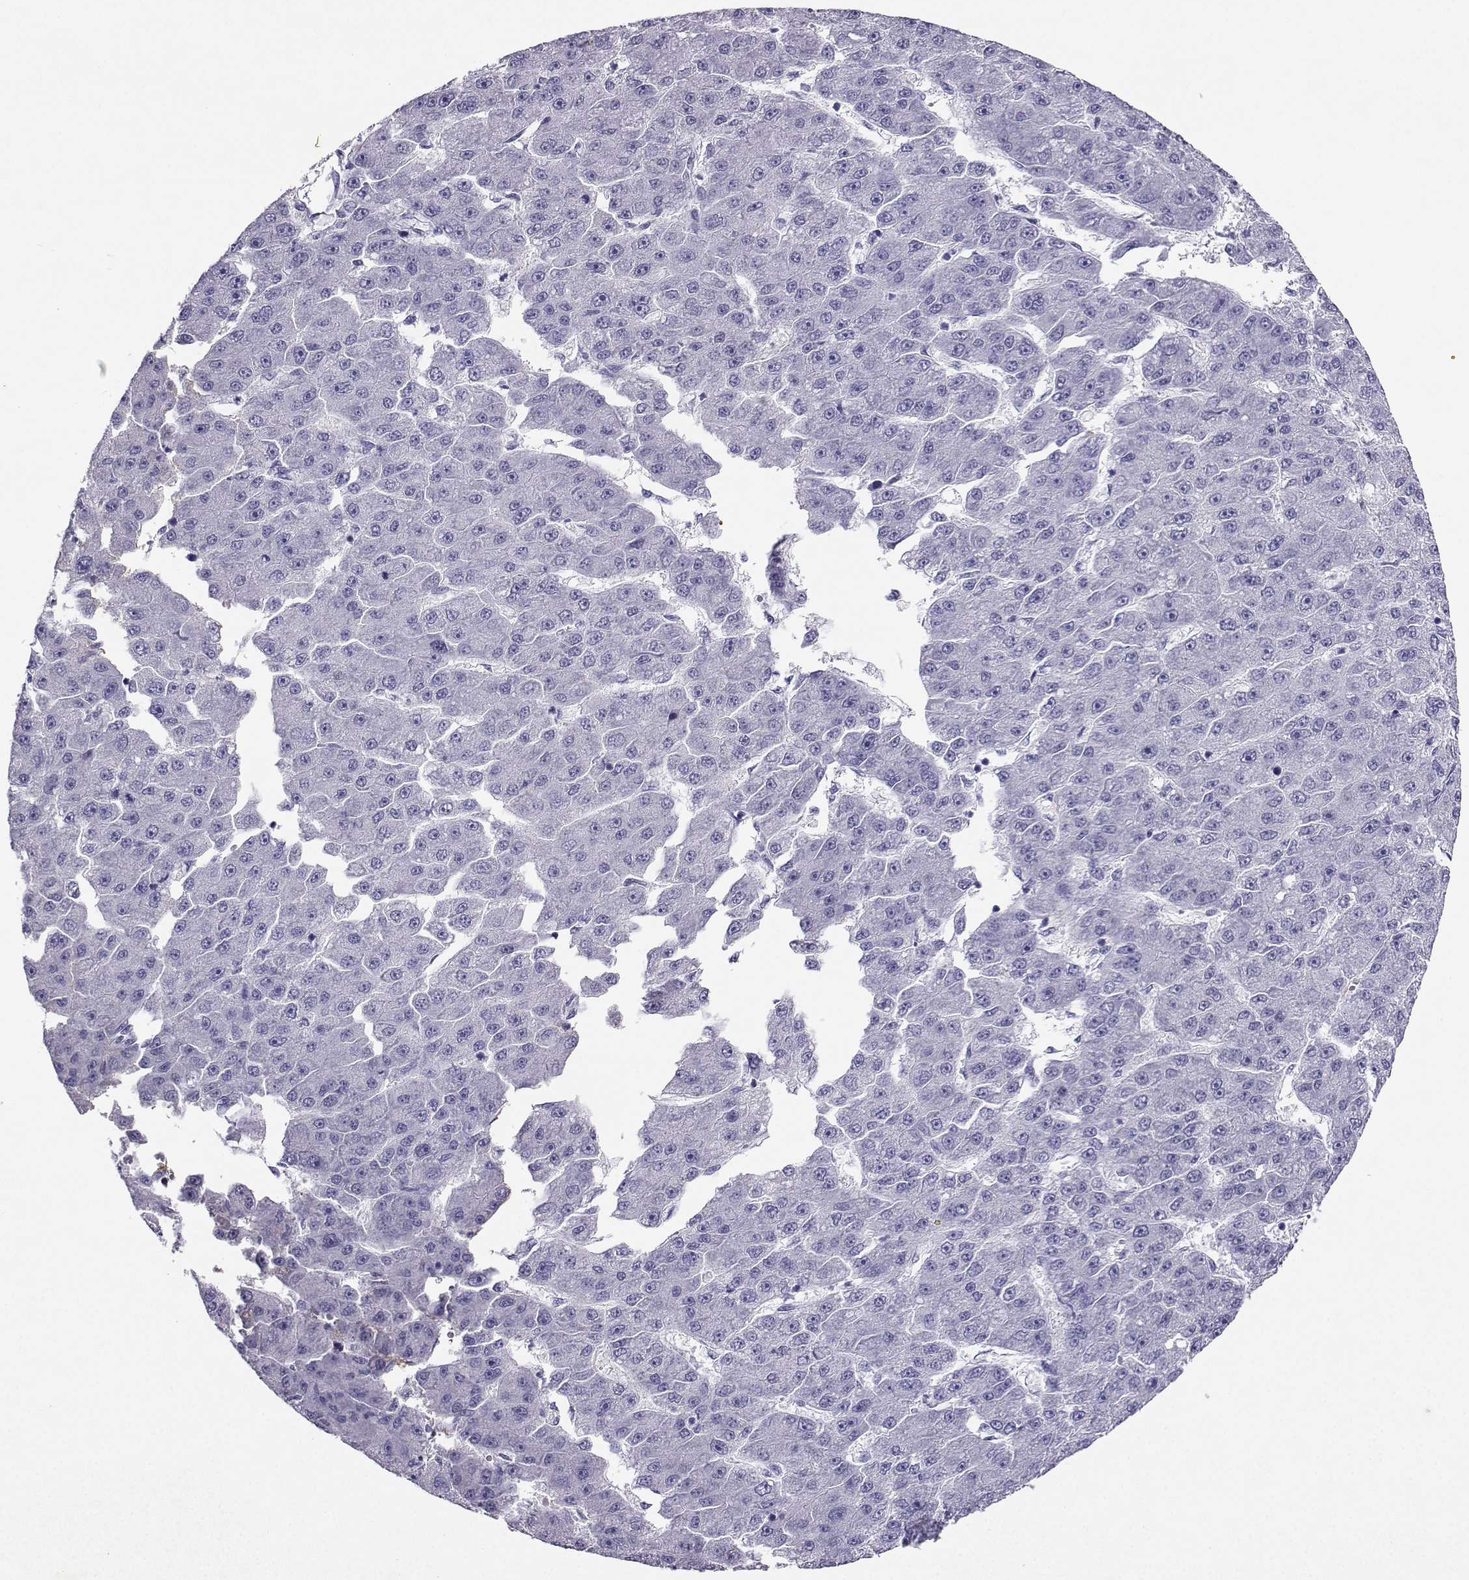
{"staining": {"intensity": "negative", "quantity": "none", "location": "none"}, "tissue": "liver cancer", "cell_type": "Tumor cells", "image_type": "cancer", "snomed": [{"axis": "morphology", "description": "Carcinoma, Hepatocellular, NOS"}, {"axis": "topography", "description": "Liver"}], "caption": "The immunohistochemistry (IHC) image has no significant expression in tumor cells of liver hepatocellular carcinoma tissue. (Brightfield microscopy of DAB (3,3'-diaminobenzidine) immunohistochemistry (IHC) at high magnification).", "gene": "GRIK4", "patient": {"sex": "male", "age": 67}}